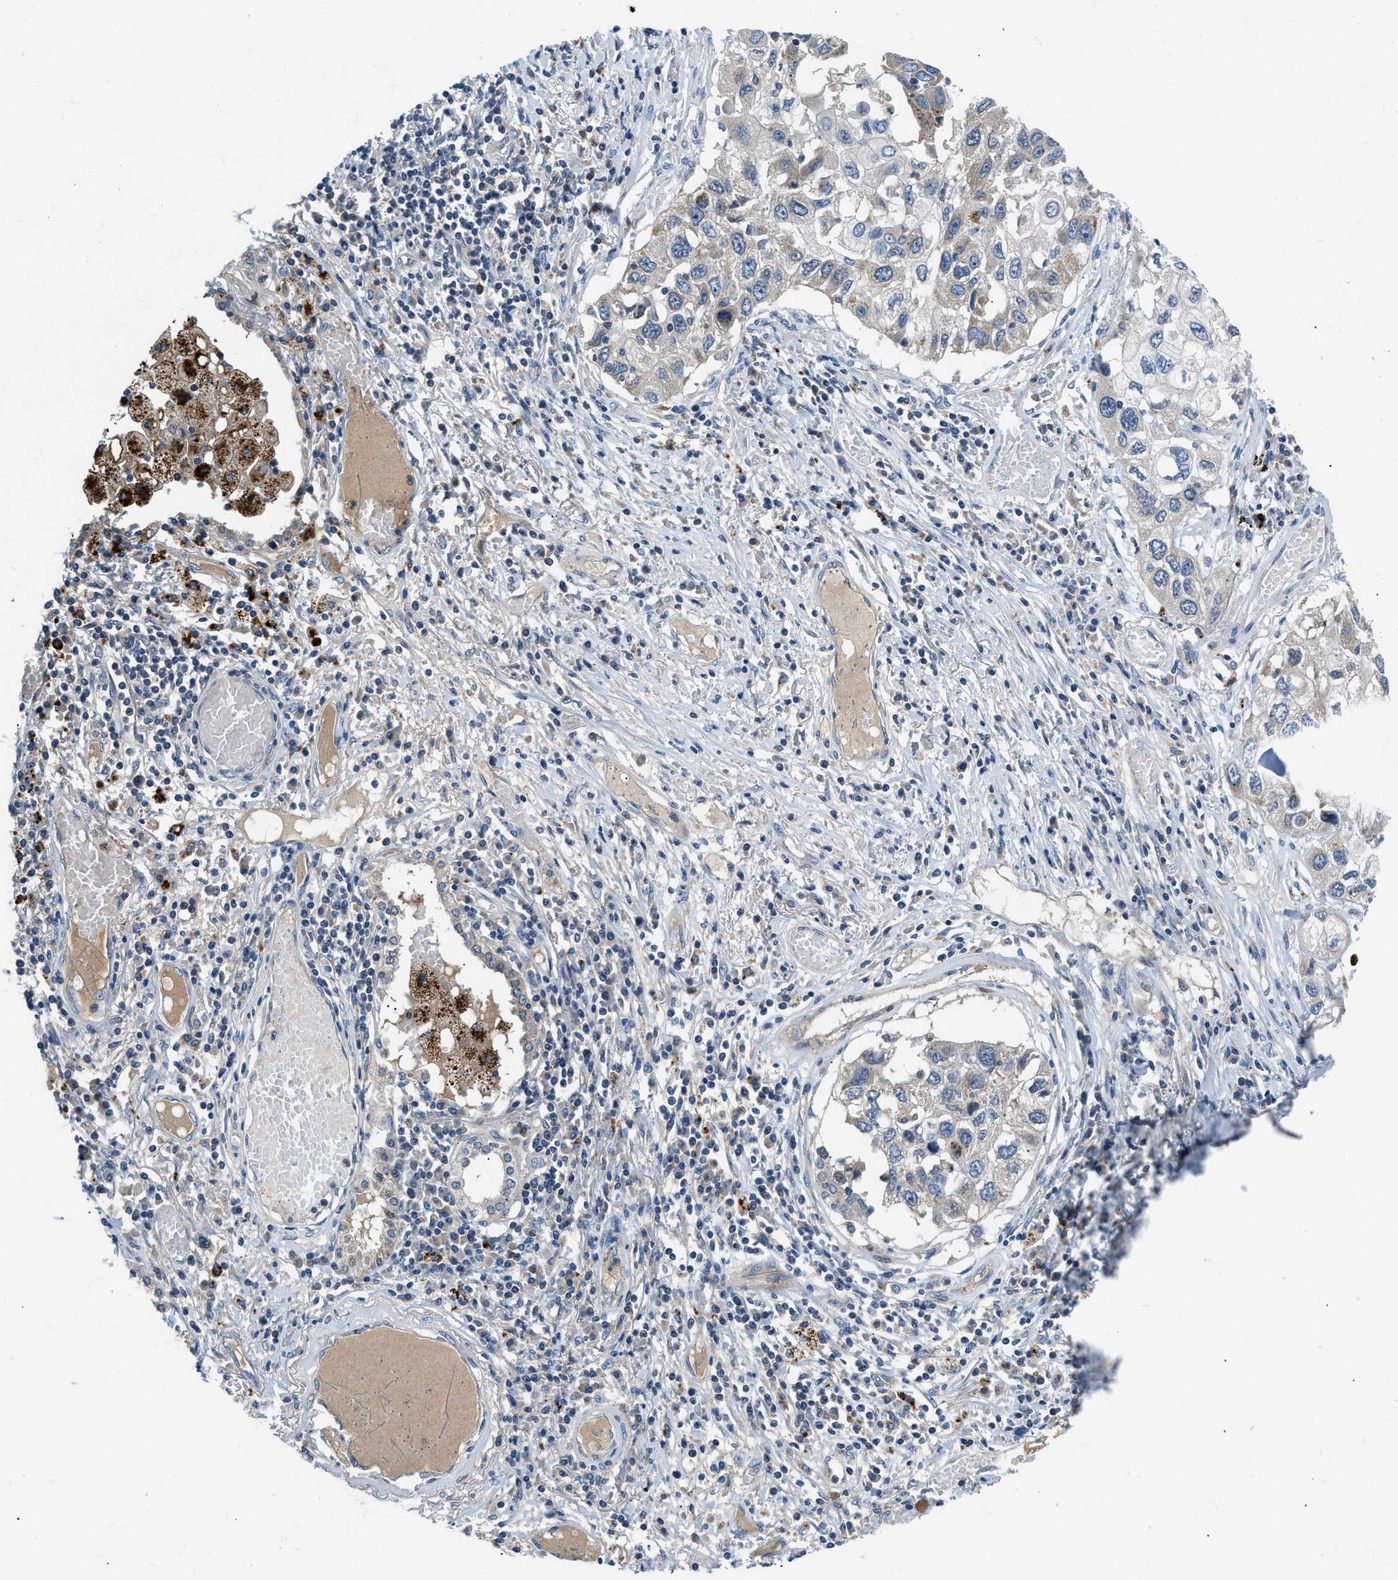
{"staining": {"intensity": "negative", "quantity": "none", "location": "none"}, "tissue": "lung cancer", "cell_type": "Tumor cells", "image_type": "cancer", "snomed": [{"axis": "morphology", "description": "Squamous cell carcinoma, NOS"}, {"axis": "topography", "description": "Lung"}], "caption": "Tumor cells are negative for protein expression in human squamous cell carcinoma (lung). (Stains: DAB (3,3'-diaminobenzidine) immunohistochemistry (IHC) with hematoxylin counter stain, Microscopy: brightfield microscopy at high magnification).", "gene": "ADGRE3", "patient": {"sex": "male", "age": 71}}